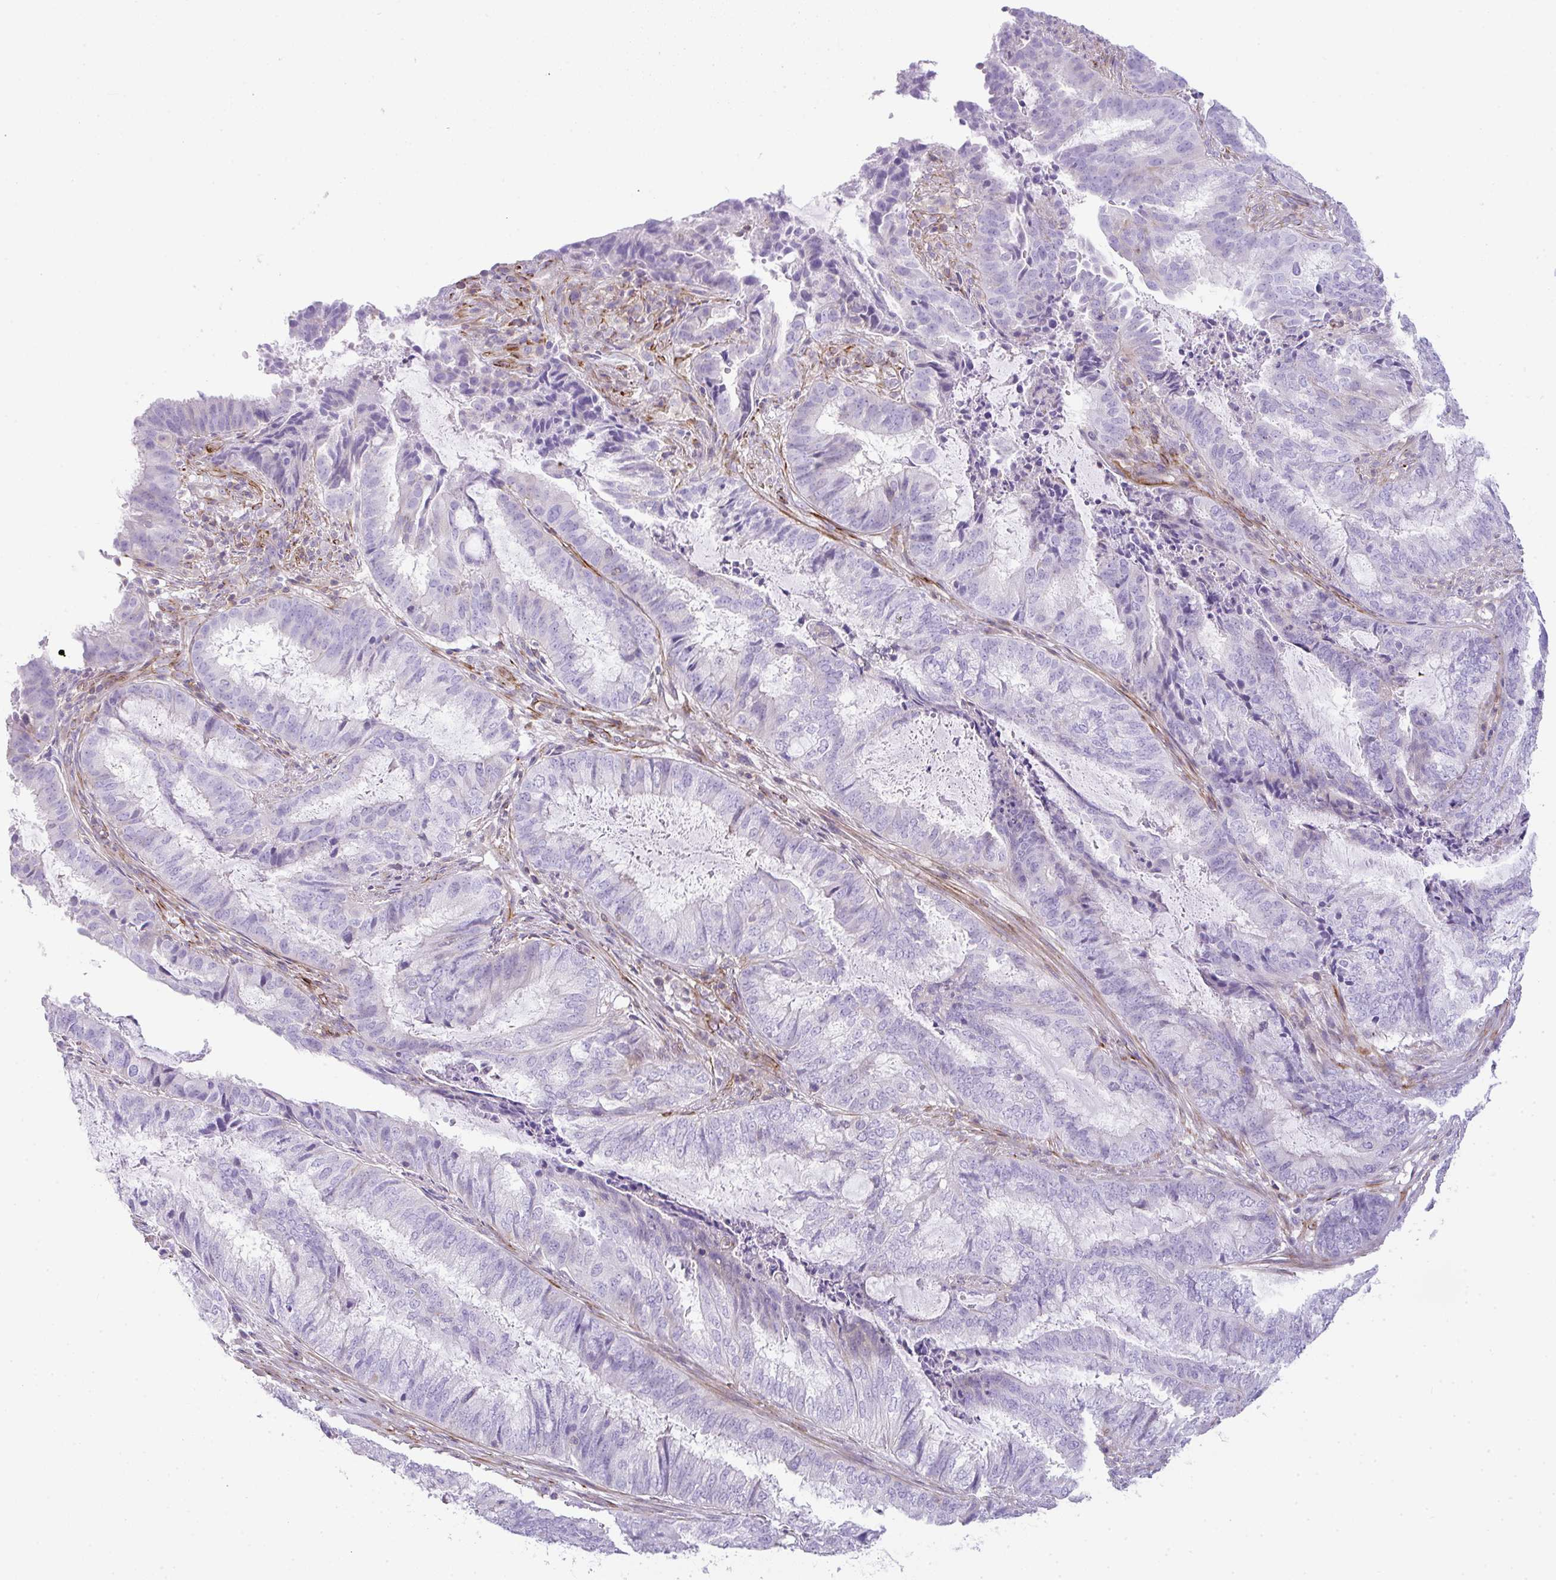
{"staining": {"intensity": "negative", "quantity": "none", "location": "none"}, "tissue": "endometrial cancer", "cell_type": "Tumor cells", "image_type": "cancer", "snomed": [{"axis": "morphology", "description": "Adenocarcinoma, NOS"}, {"axis": "topography", "description": "Endometrium"}], "caption": "High magnification brightfield microscopy of endometrial cancer (adenocarcinoma) stained with DAB (brown) and counterstained with hematoxylin (blue): tumor cells show no significant positivity.", "gene": "CDRT15", "patient": {"sex": "female", "age": 51}}